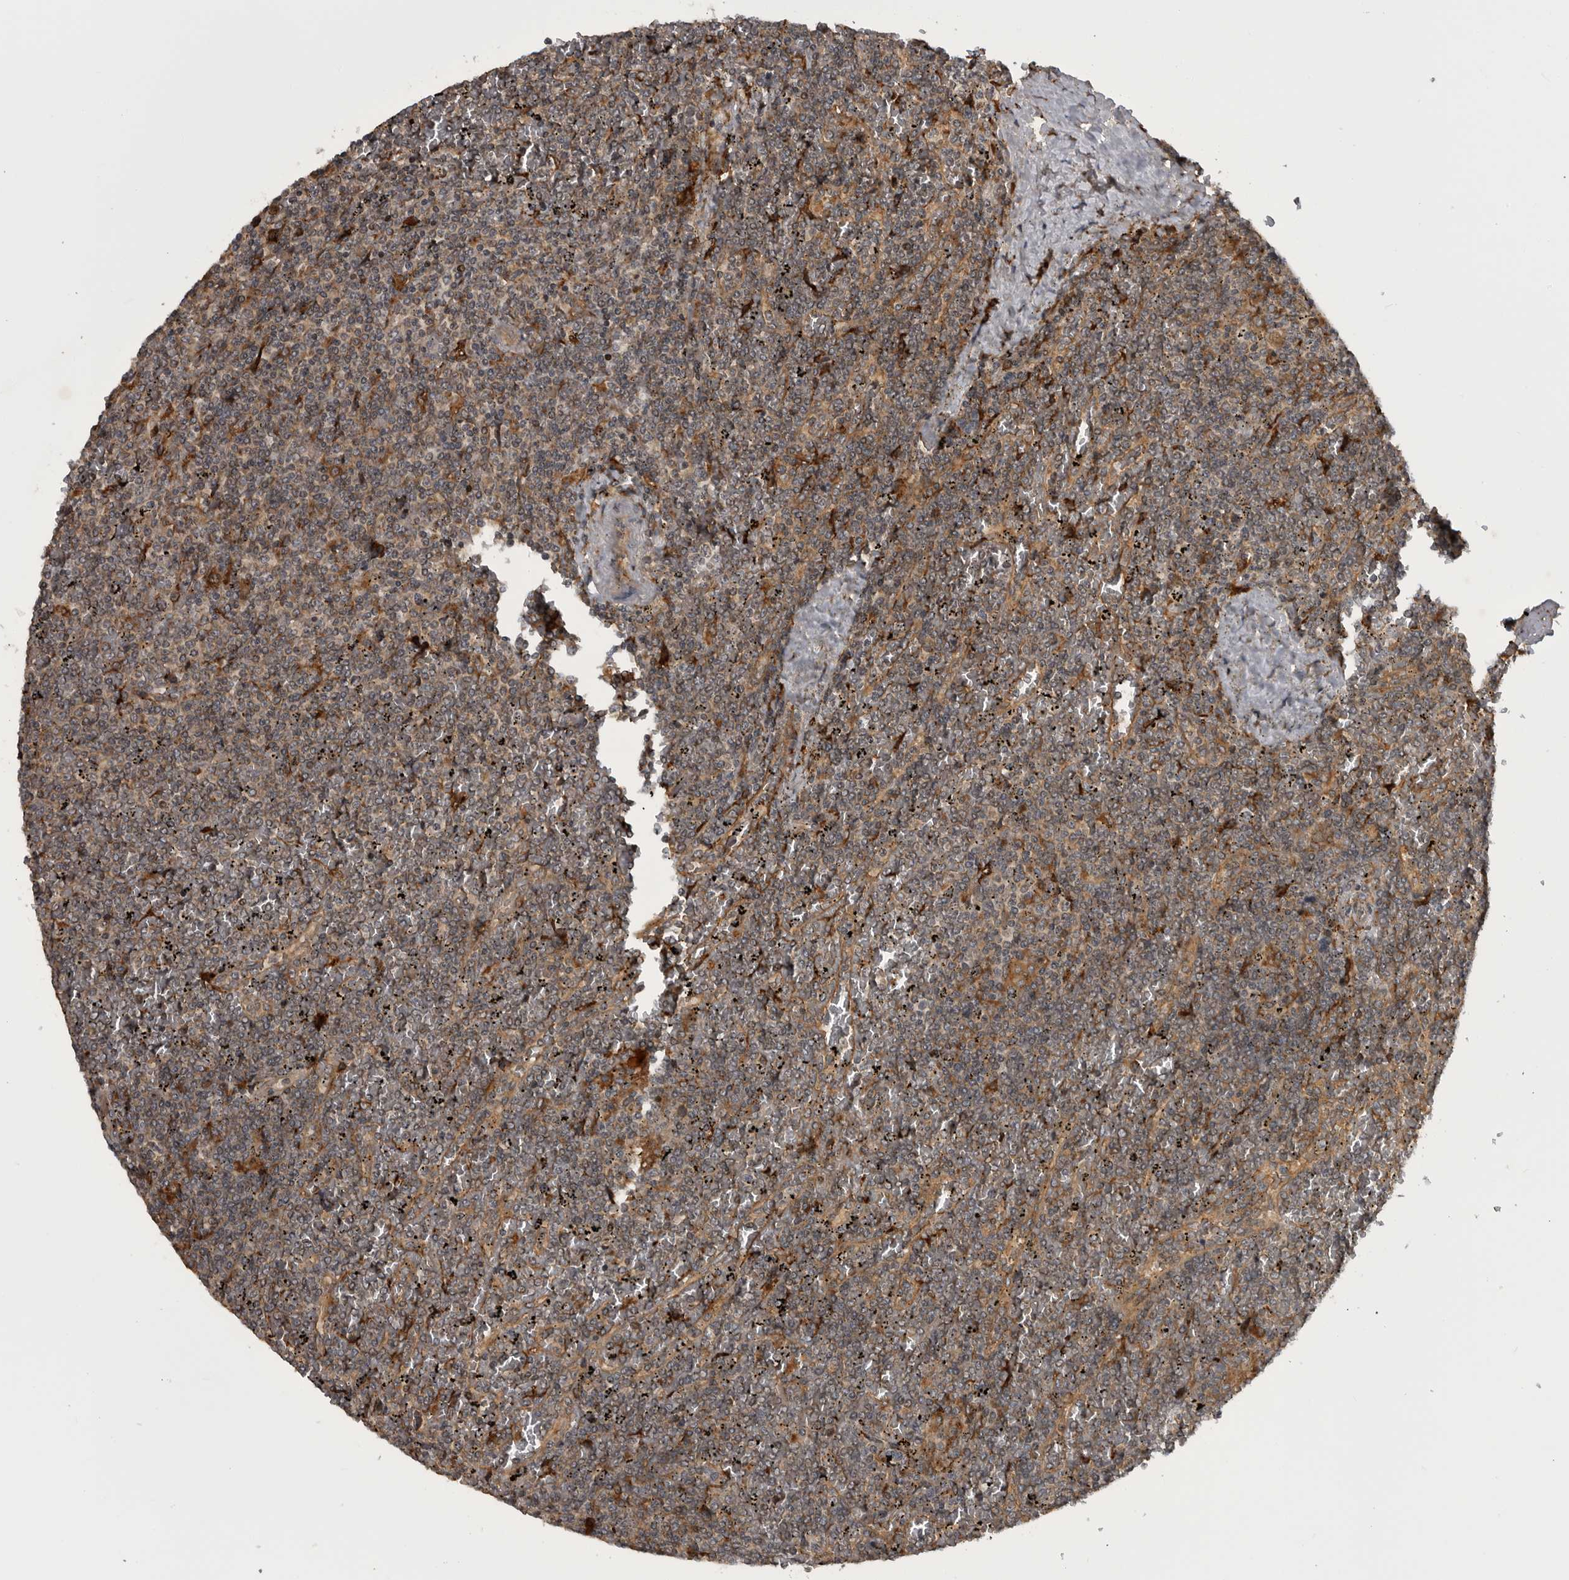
{"staining": {"intensity": "negative", "quantity": "none", "location": "none"}, "tissue": "lymphoma", "cell_type": "Tumor cells", "image_type": "cancer", "snomed": [{"axis": "morphology", "description": "Malignant lymphoma, non-Hodgkin's type, Low grade"}, {"axis": "topography", "description": "Spleen"}], "caption": "Tumor cells show no significant protein expression in lymphoma.", "gene": "RAB3GAP2", "patient": {"sex": "female", "age": 19}}